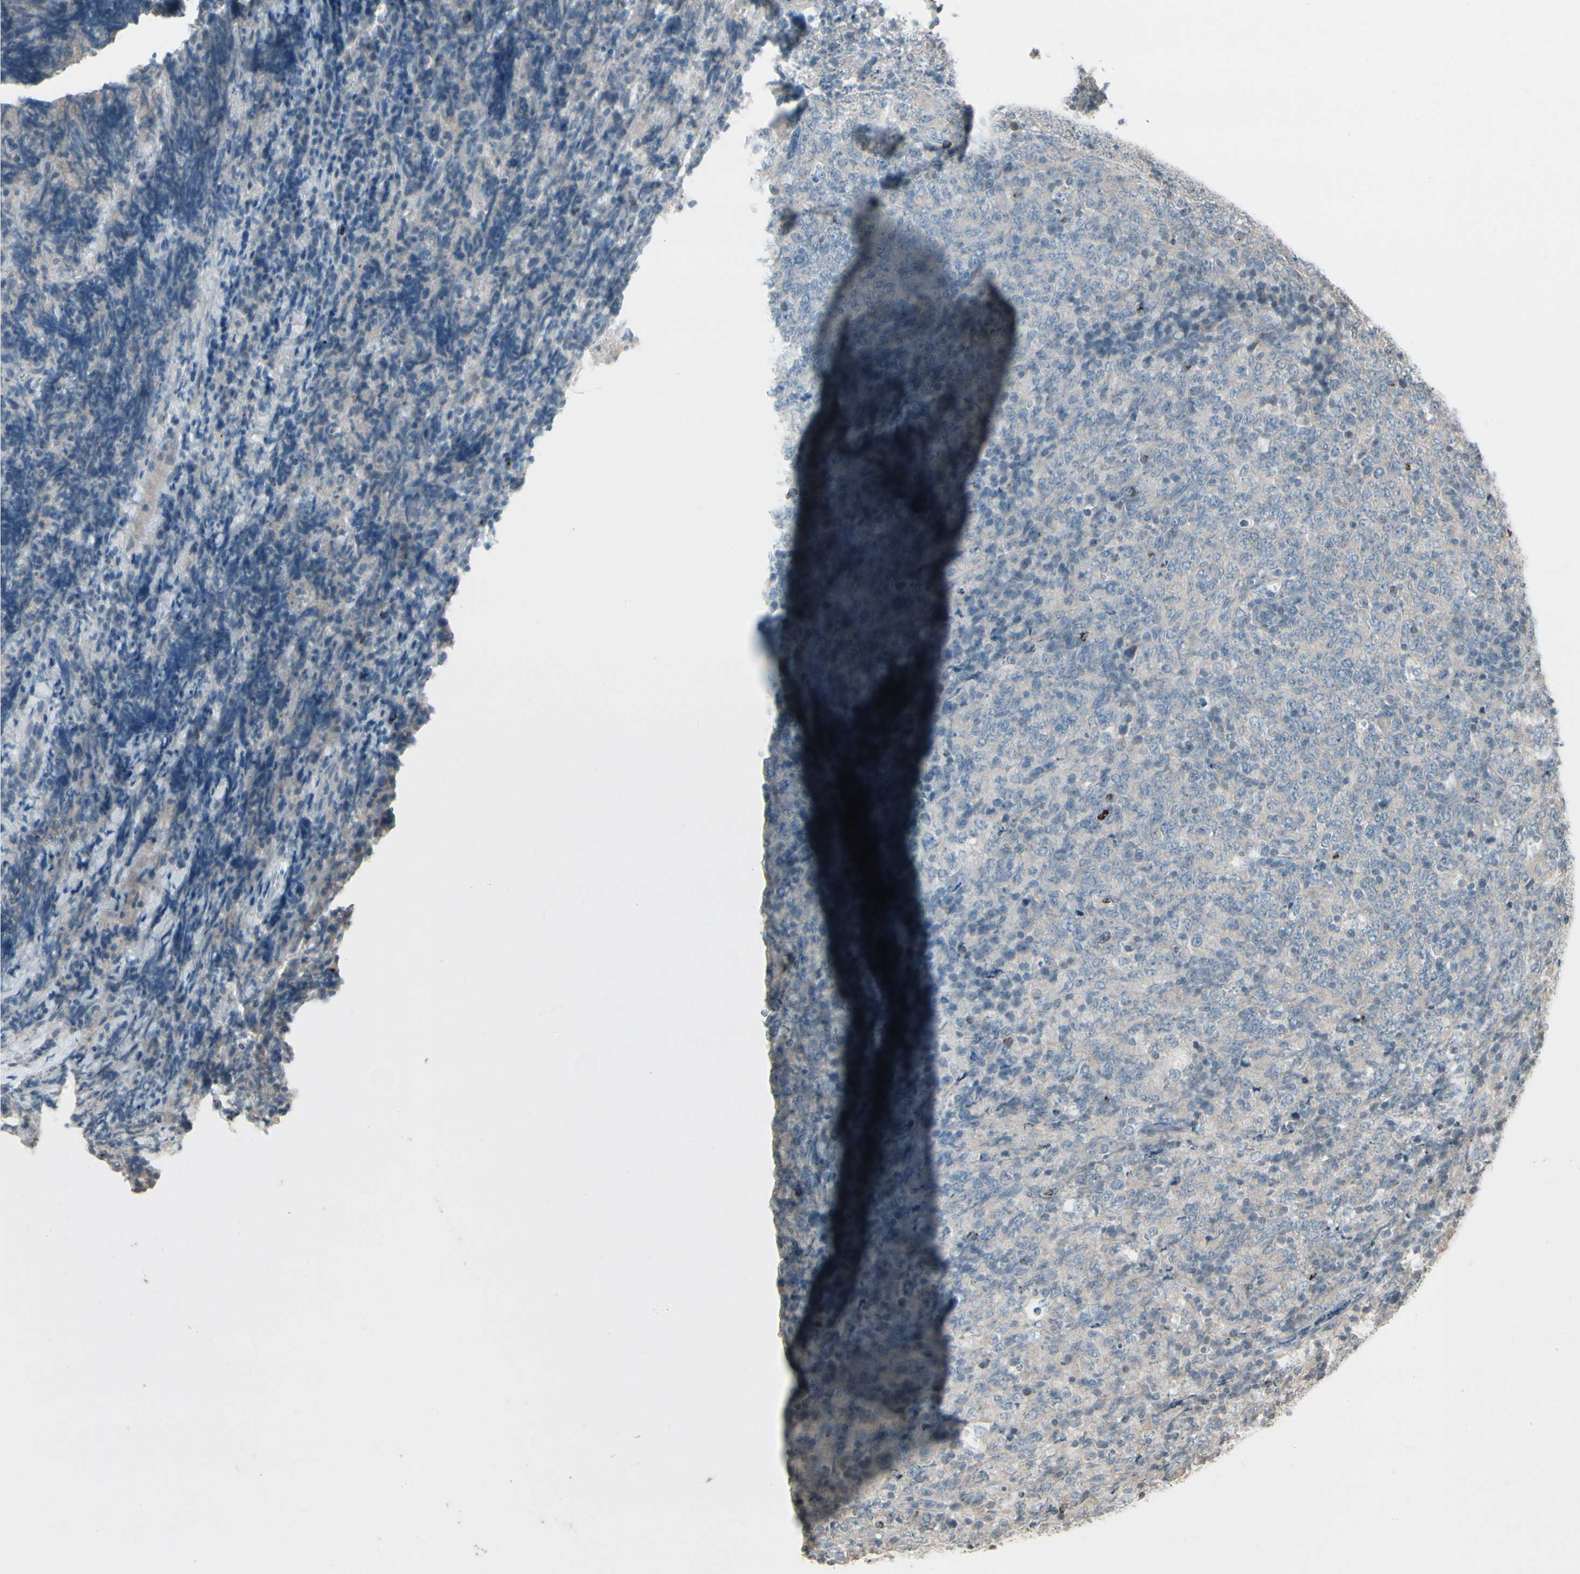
{"staining": {"intensity": "negative", "quantity": "none", "location": "none"}, "tissue": "lymphoma", "cell_type": "Tumor cells", "image_type": "cancer", "snomed": [{"axis": "morphology", "description": "Malignant lymphoma, non-Hodgkin's type, High grade"}, {"axis": "topography", "description": "Tonsil"}], "caption": "Immunohistochemistry of lymphoma displays no expression in tumor cells. (Brightfield microscopy of DAB IHC at high magnification).", "gene": "ARG2", "patient": {"sex": "female", "age": 36}}